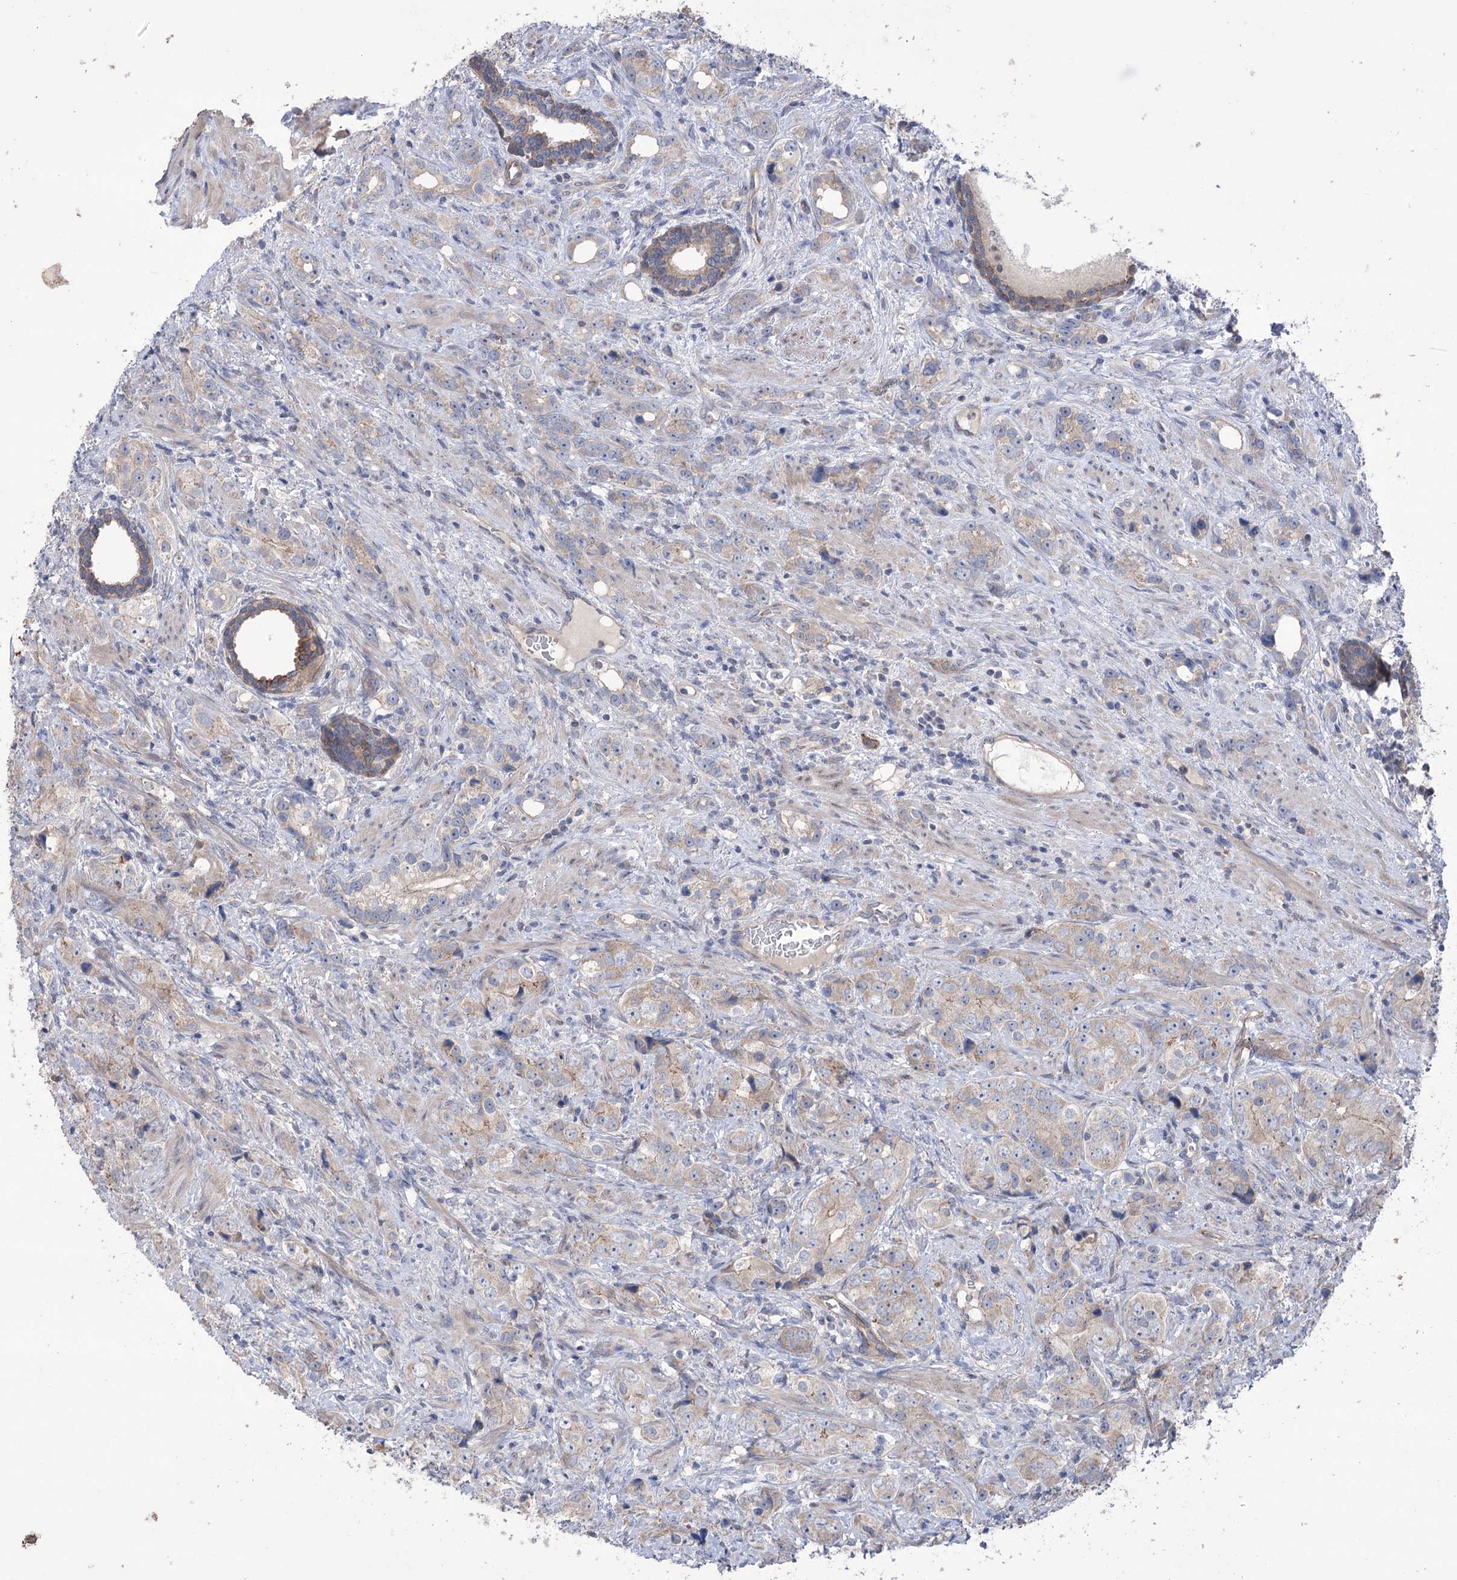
{"staining": {"intensity": "weak", "quantity": "25%-75%", "location": "cytoplasmic/membranous"}, "tissue": "prostate cancer", "cell_type": "Tumor cells", "image_type": "cancer", "snomed": [{"axis": "morphology", "description": "Adenocarcinoma, High grade"}, {"axis": "topography", "description": "Prostate"}], "caption": "A low amount of weak cytoplasmic/membranous positivity is appreciated in approximately 25%-75% of tumor cells in prostate high-grade adenocarcinoma tissue.", "gene": "TRIM71", "patient": {"sex": "male", "age": 63}}